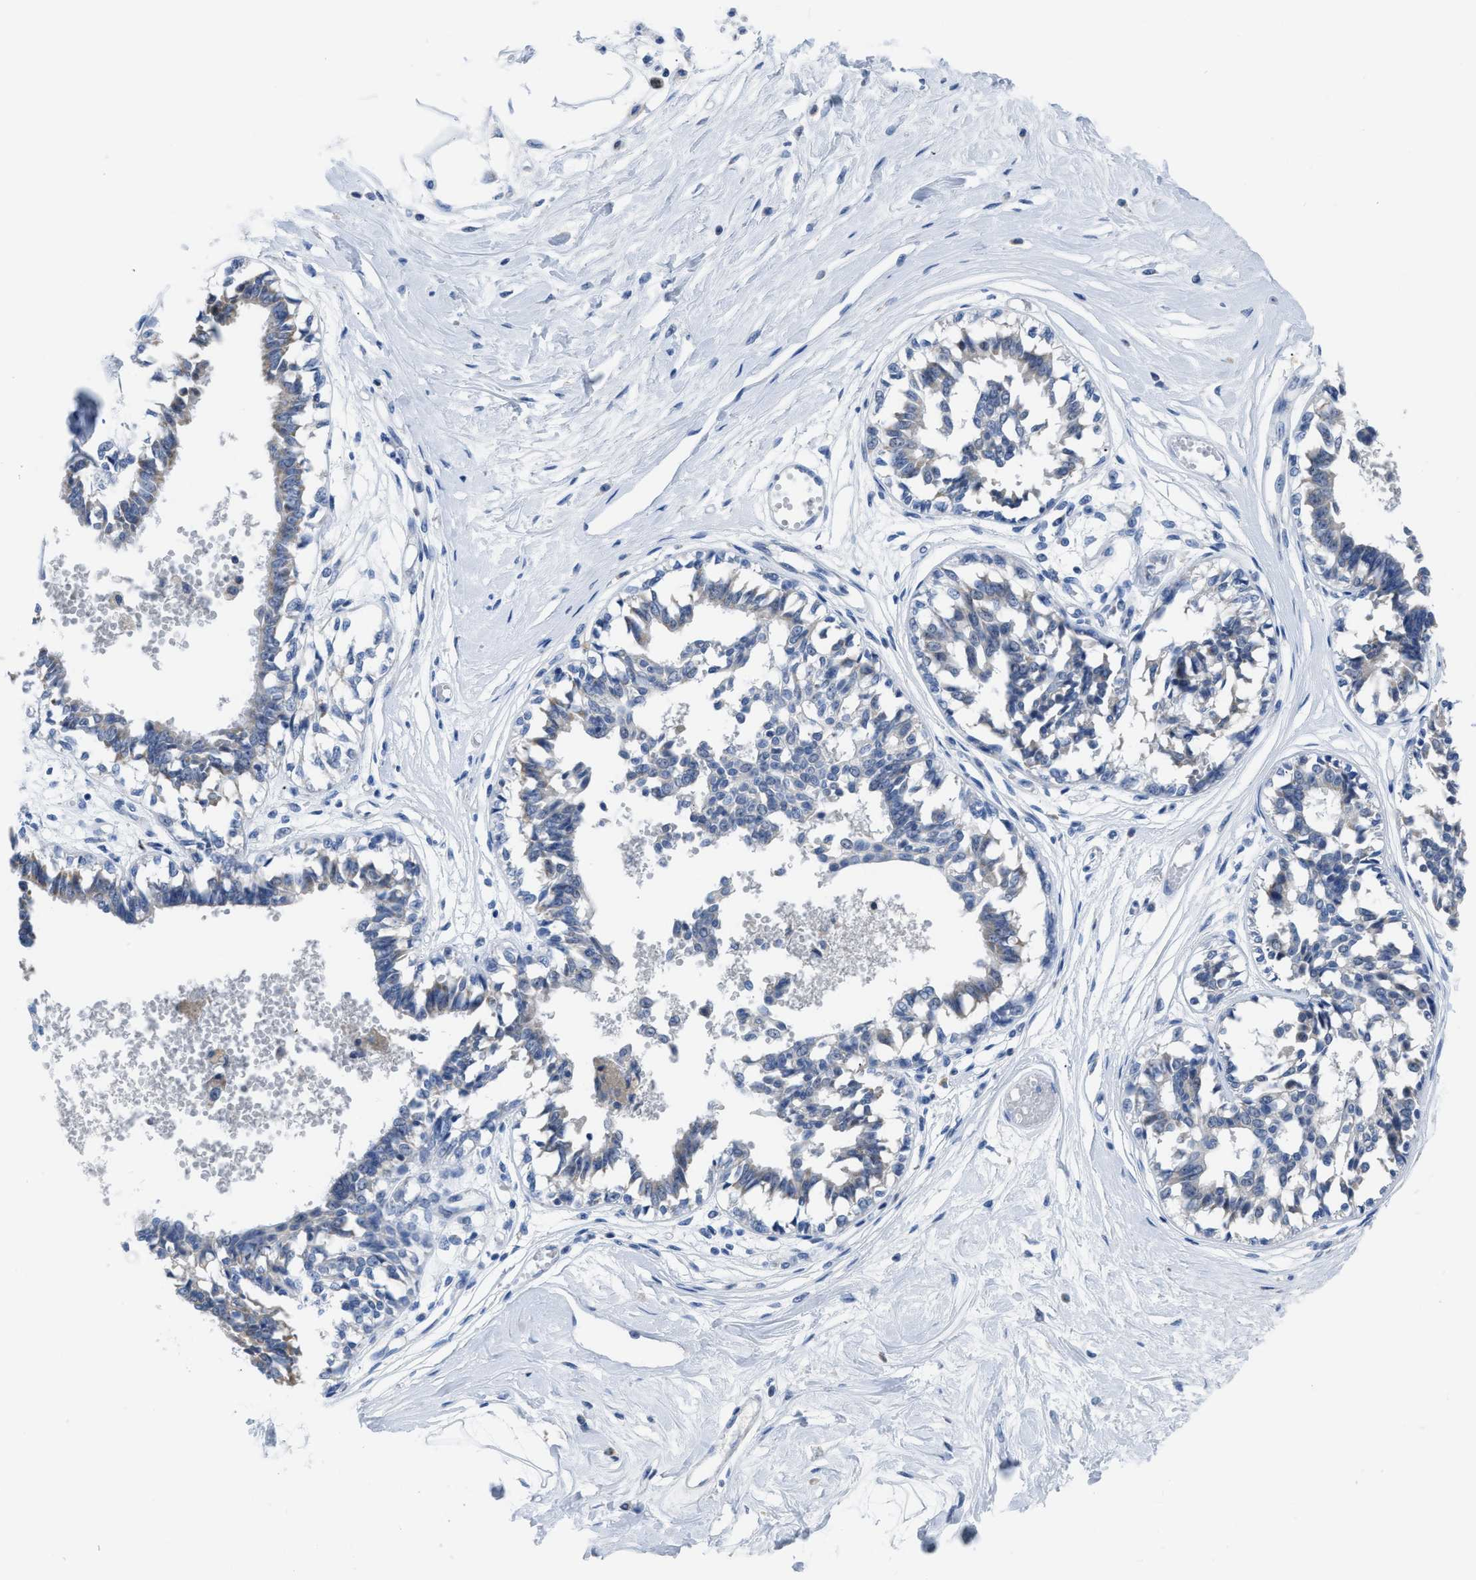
{"staining": {"intensity": "negative", "quantity": "none", "location": "none"}, "tissue": "breast", "cell_type": "Adipocytes", "image_type": "normal", "snomed": [{"axis": "morphology", "description": "Normal tissue, NOS"}, {"axis": "topography", "description": "Breast"}], "caption": "This is a photomicrograph of IHC staining of benign breast, which shows no expression in adipocytes. (DAB immunohistochemistry (IHC), high magnification).", "gene": "ETFA", "patient": {"sex": "female", "age": 45}}